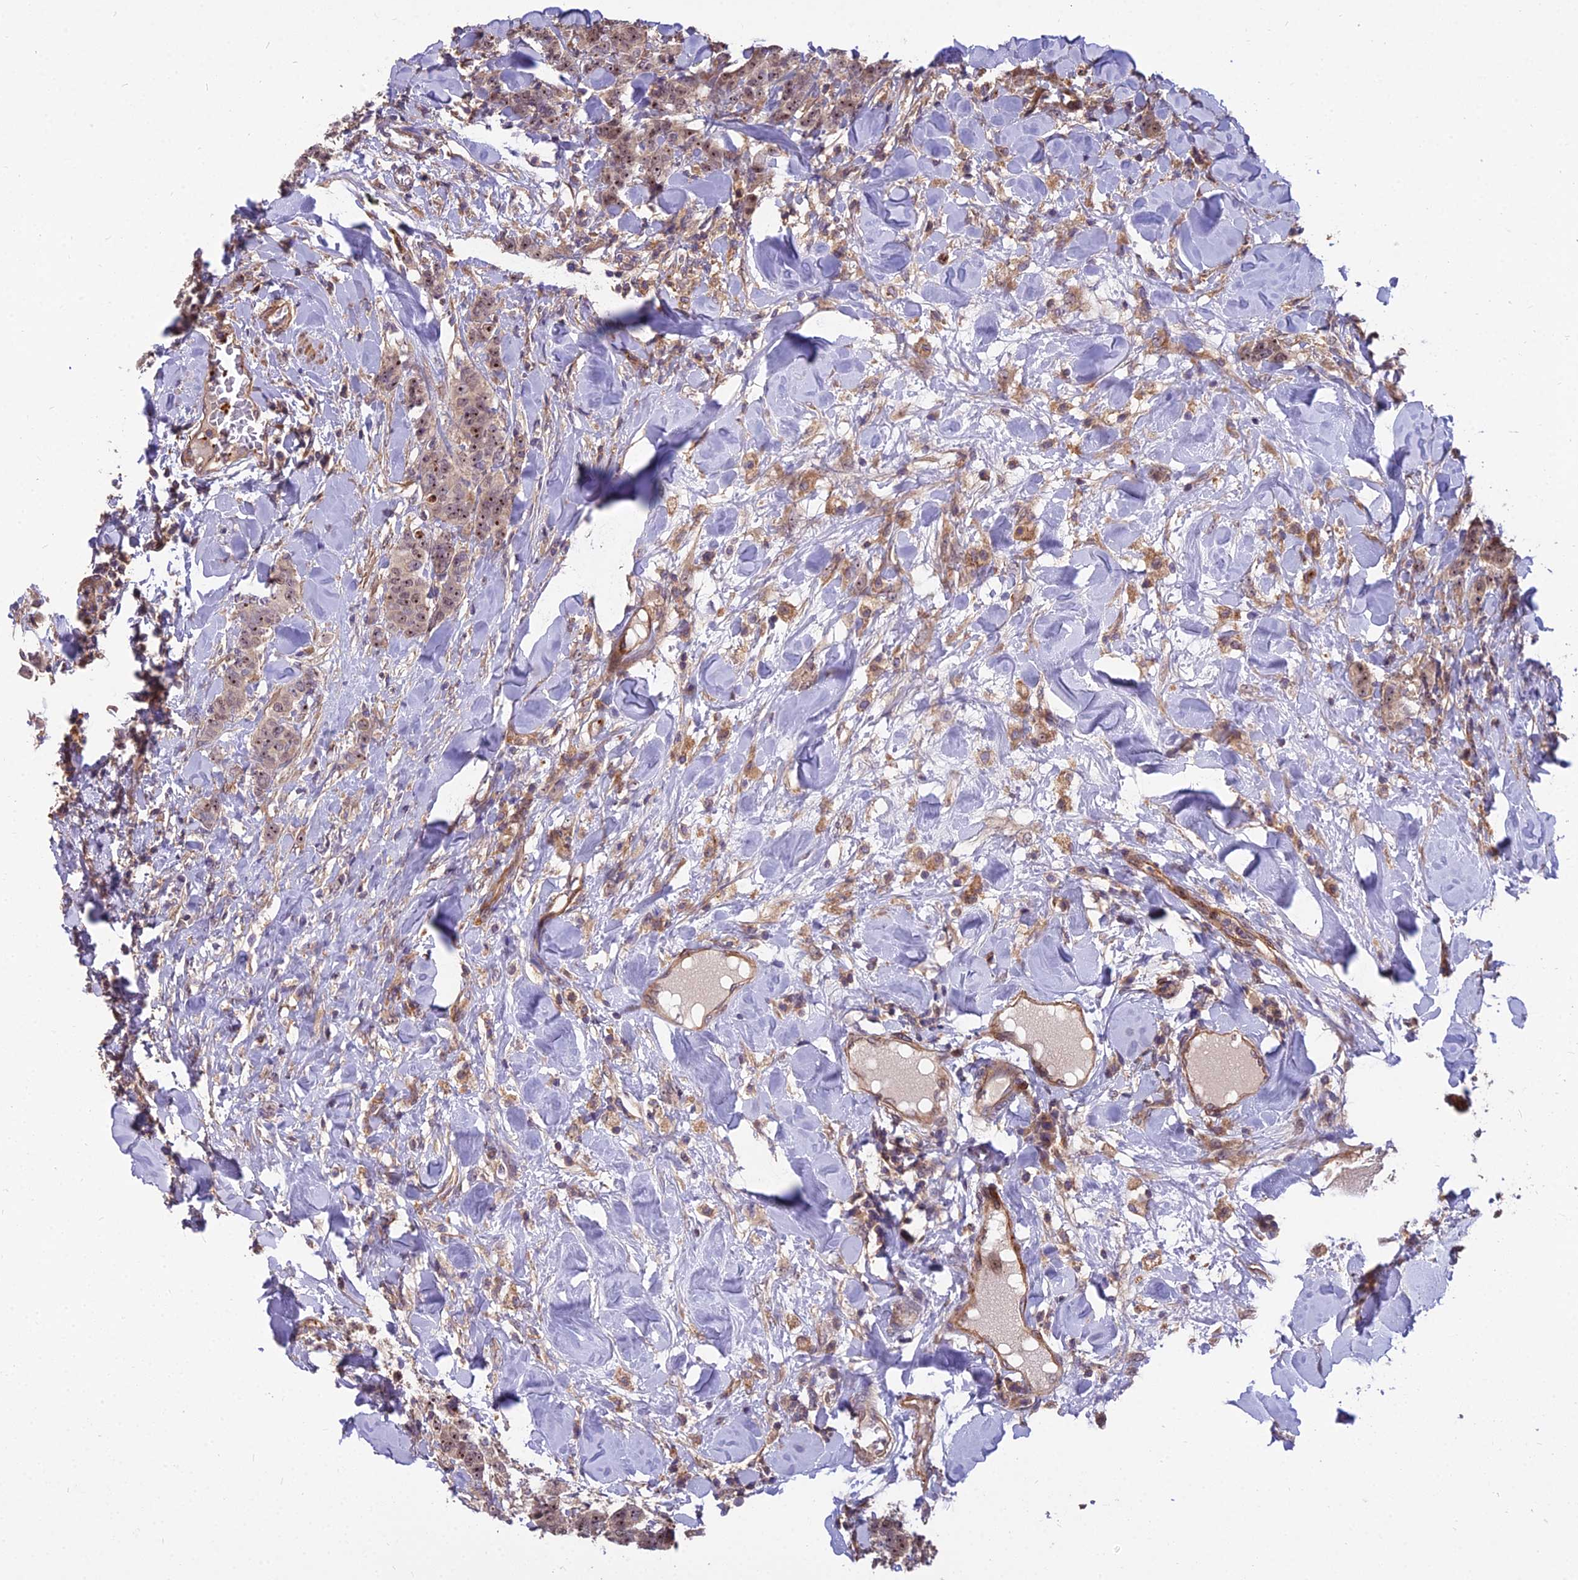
{"staining": {"intensity": "moderate", "quantity": ">75%", "location": "nuclear"}, "tissue": "breast cancer", "cell_type": "Tumor cells", "image_type": "cancer", "snomed": [{"axis": "morphology", "description": "Duct carcinoma"}, {"axis": "topography", "description": "Breast"}], "caption": "Breast cancer stained for a protein exhibits moderate nuclear positivity in tumor cells. Using DAB (brown) and hematoxylin (blue) stains, captured at high magnification using brightfield microscopy.", "gene": "TCEA3", "patient": {"sex": "female", "age": 40}}